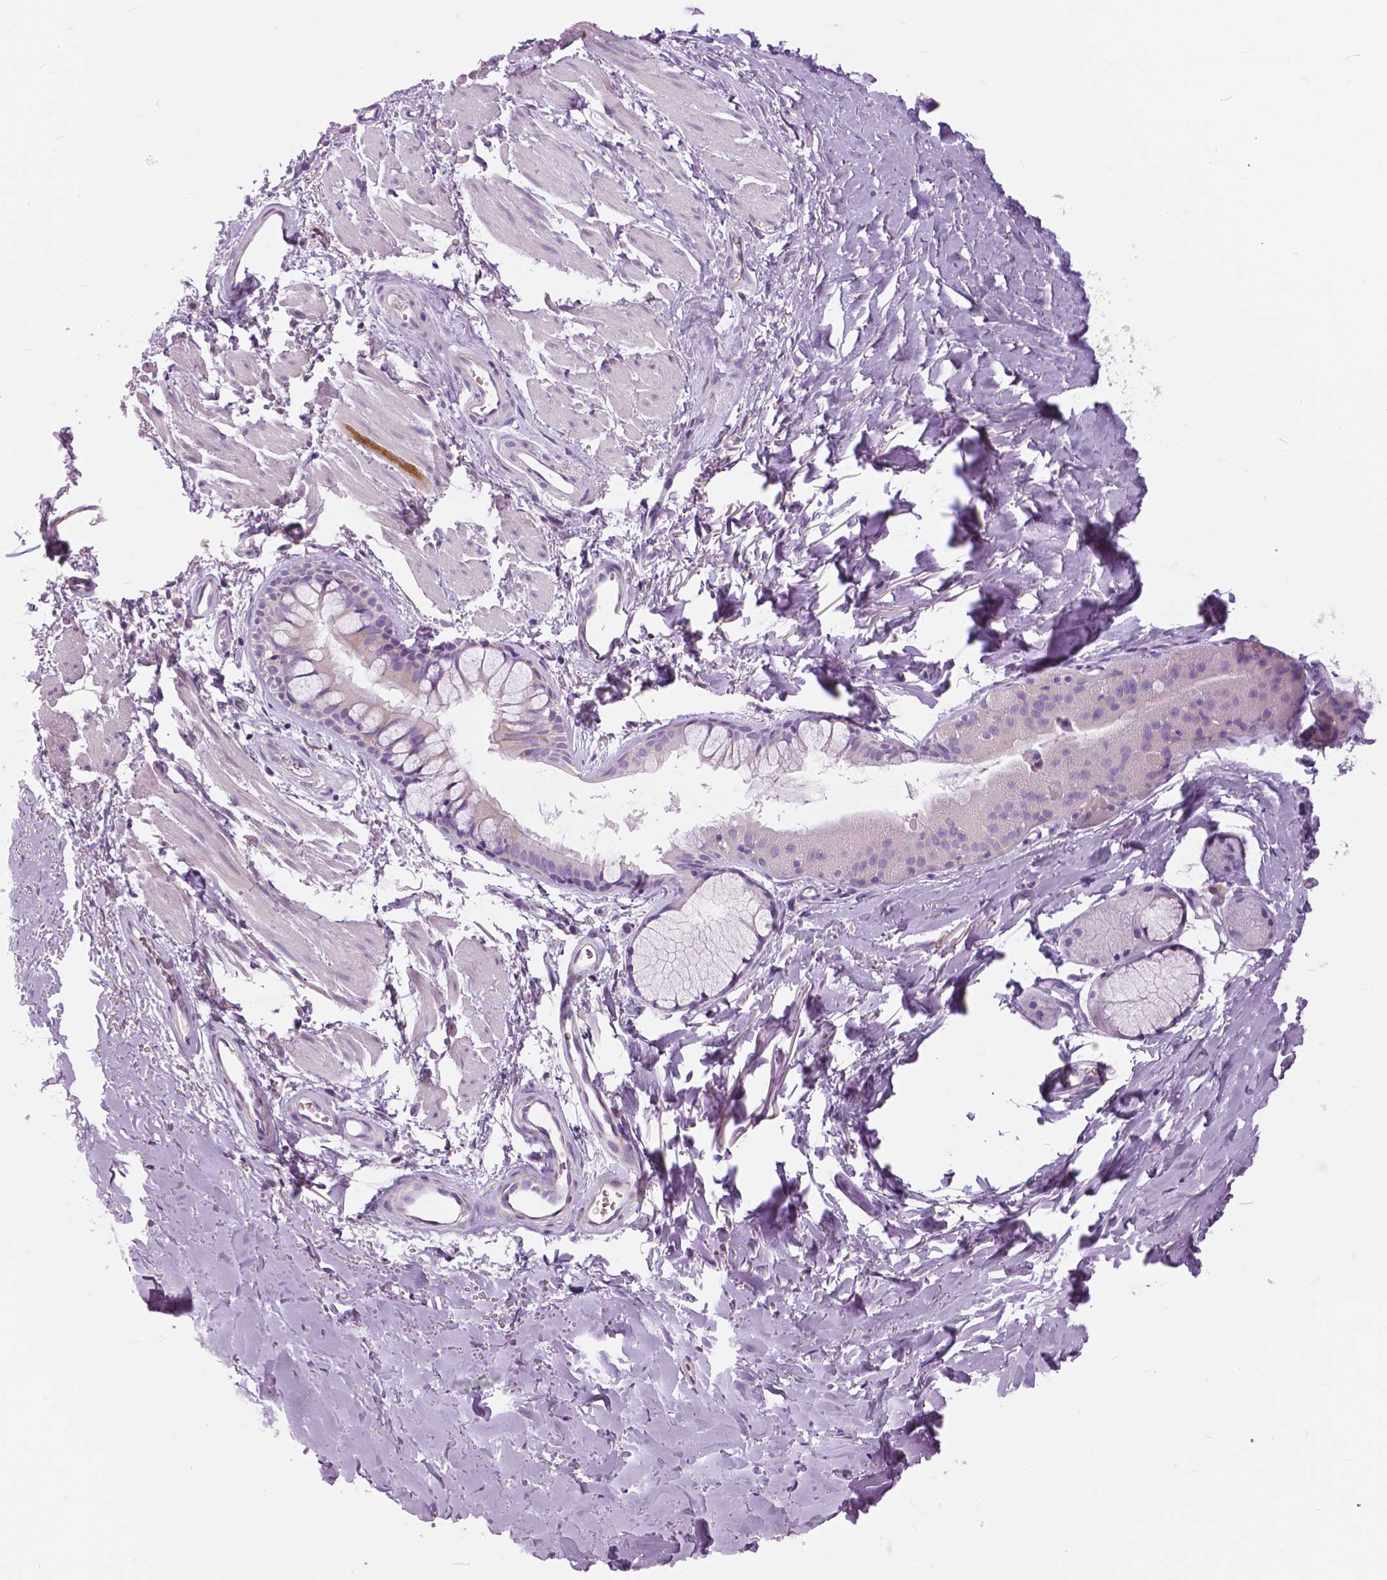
{"staining": {"intensity": "moderate", "quantity": "<25%", "location": "cytoplasmic/membranous"}, "tissue": "soft tissue", "cell_type": "Chondrocytes", "image_type": "normal", "snomed": [{"axis": "morphology", "description": "Normal tissue, NOS"}, {"axis": "topography", "description": "Cartilage tissue"}, {"axis": "topography", "description": "Bronchus"}], "caption": "A brown stain highlights moderate cytoplasmic/membranous positivity of a protein in chondrocytes of normal human soft tissue.", "gene": "SERPINI1", "patient": {"sex": "female", "age": 79}}